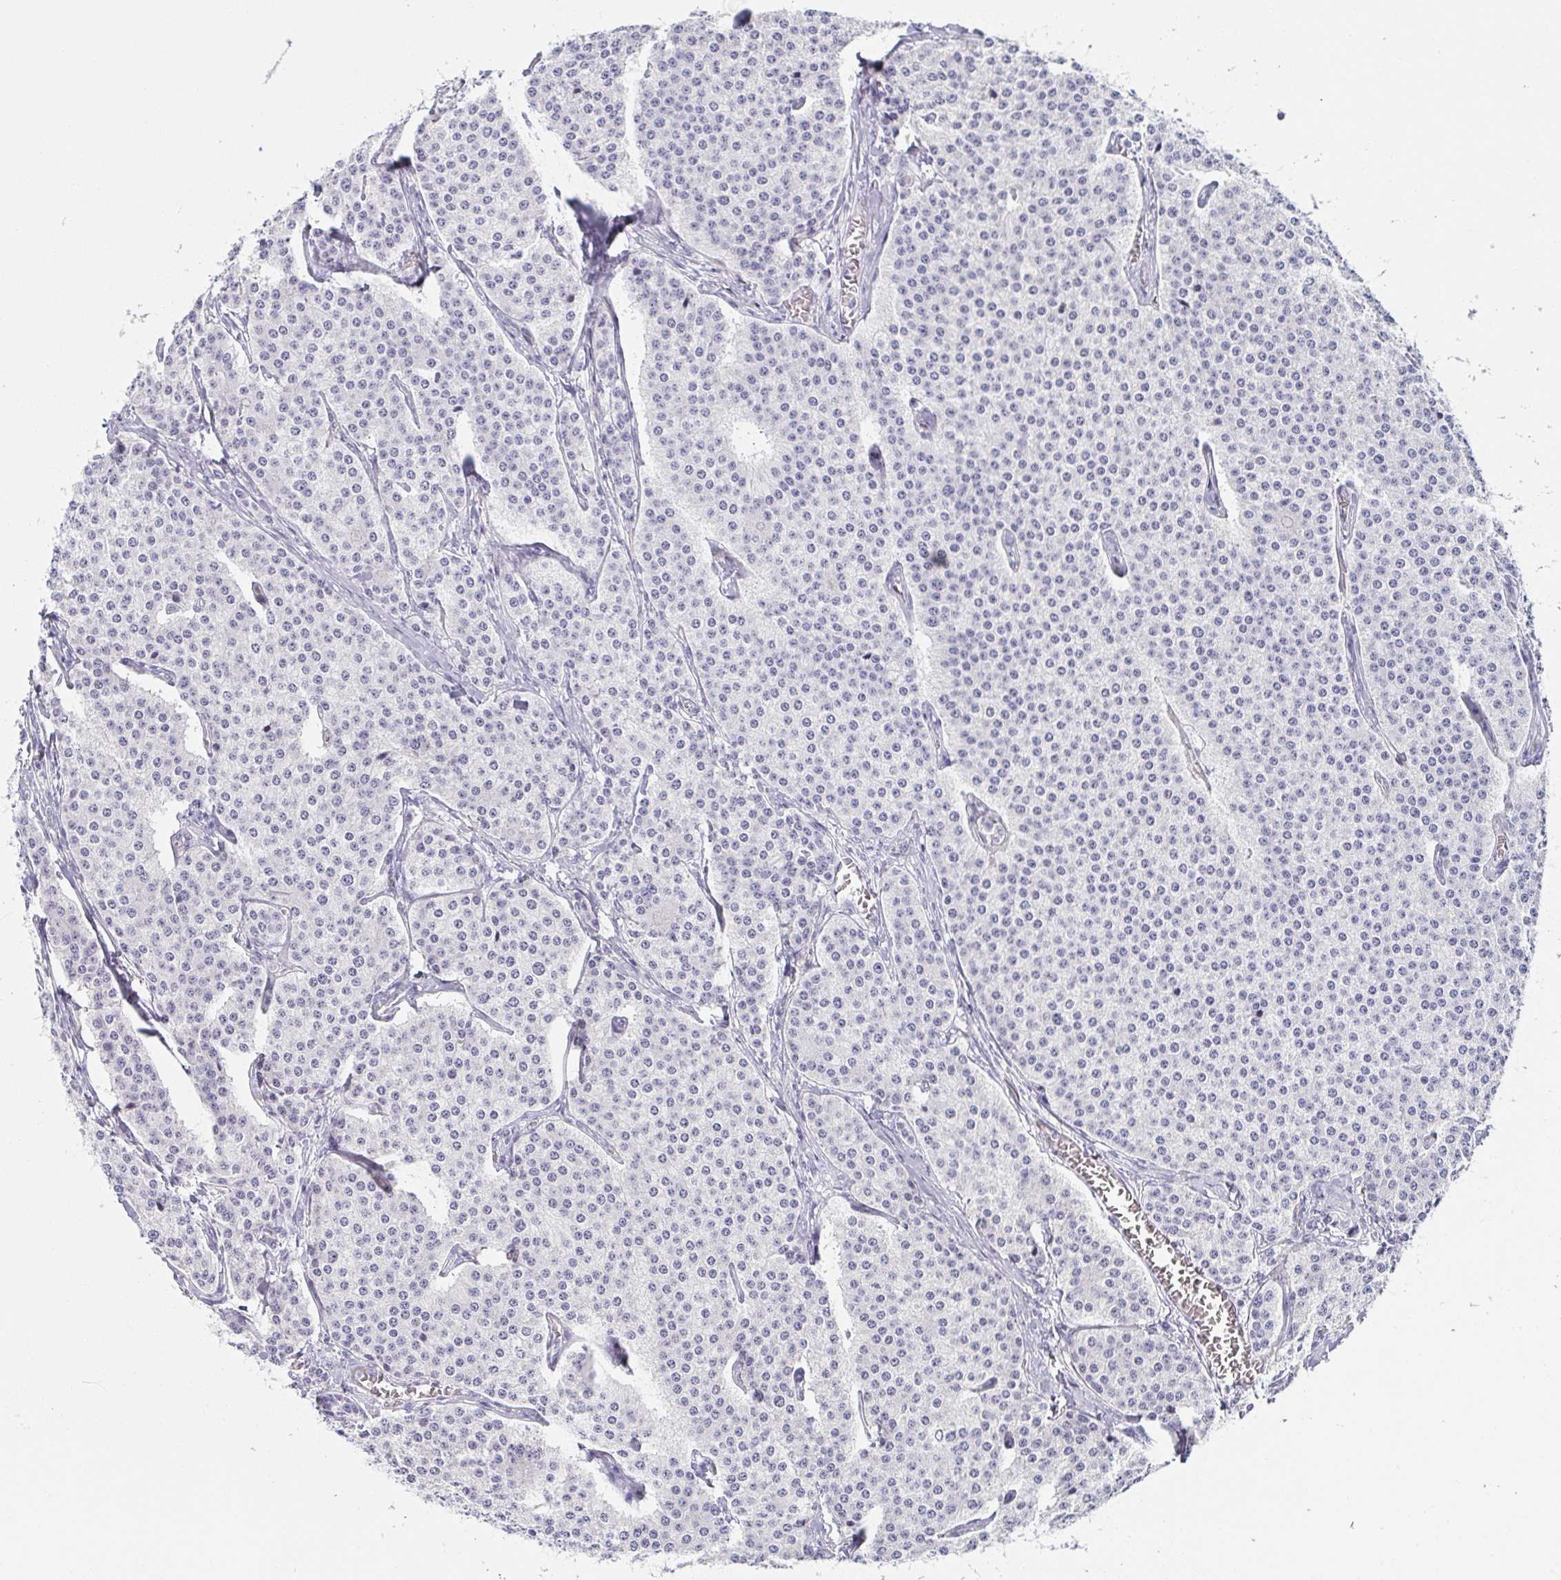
{"staining": {"intensity": "negative", "quantity": "none", "location": "none"}, "tissue": "carcinoid", "cell_type": "Tumor cells", "image_type": "cancer", "snomed": [{"axis": "morphology", "description": "Carcinoid, malignant, NOS"}, {"axis": "topography", "description": "Small intestine"}], "caption": "An immunohistochemistry image of malignant carcinoid is shown. There is no staining in tumor cells of malignant carcinoid.", "gene": "PRR27", "patient": {"sex": "female", "age": 64}}